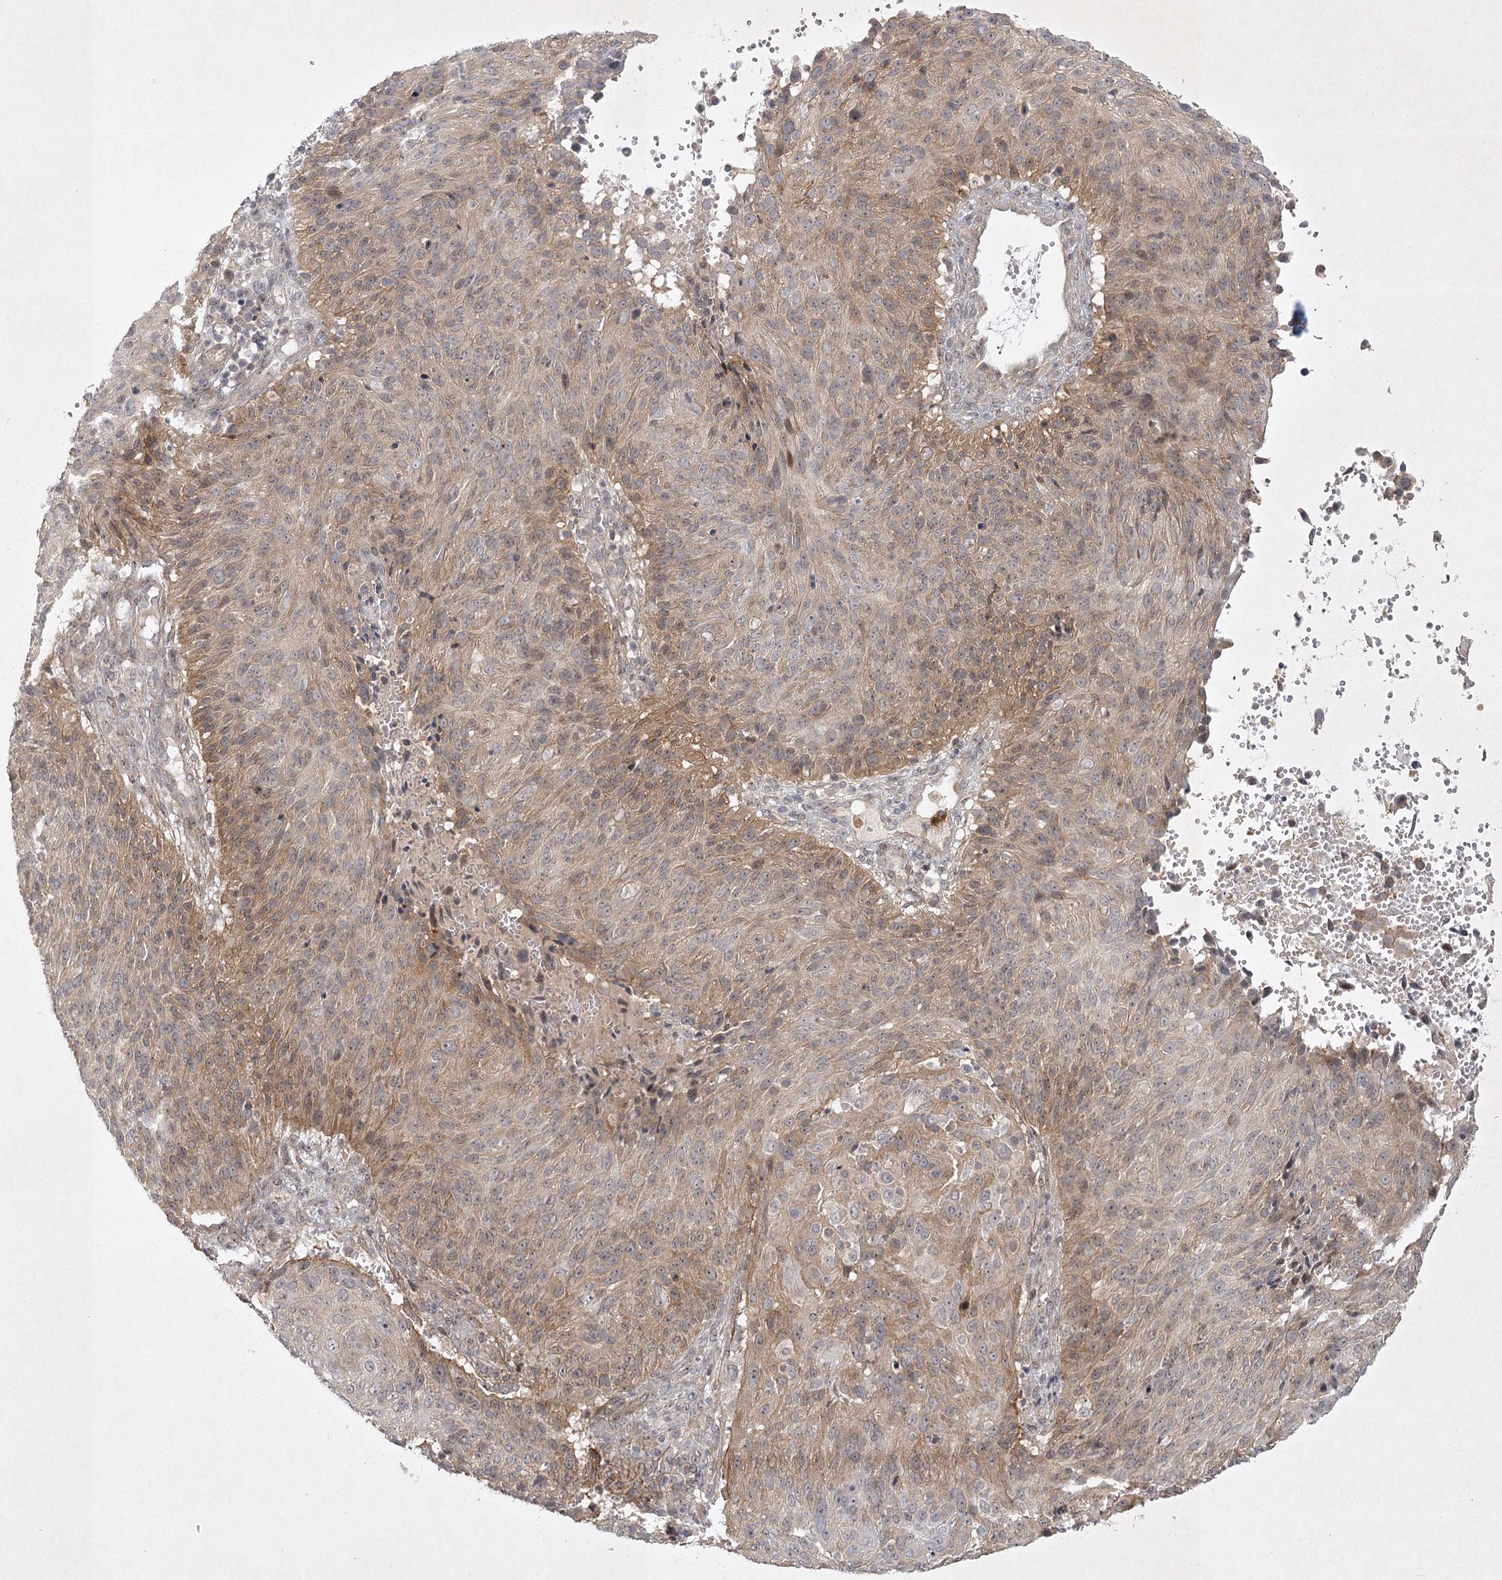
{"staining": {"intensity": "moderate", "quantity": "25%-75%", "location": "cytoplasmic/membranous"}, "tissue": "cervical cancer", "cell_type": "Tumor cells", "image_type": "cancer", "snomed": [{"axis": "morphology", "description": "Squamous cell carcinoma, NOS"}, {"axis": "topography", "description": "Cervix"}], "caption": "Human cervical squamous cell carcinoma stained for a protein (brown) displays moderate cytoplasmic/membranous positive positivity in approximately 25%-75% of tumor cells.", "gene": "SH2D3A", "patient": {"sex": "female", "age": 74}}